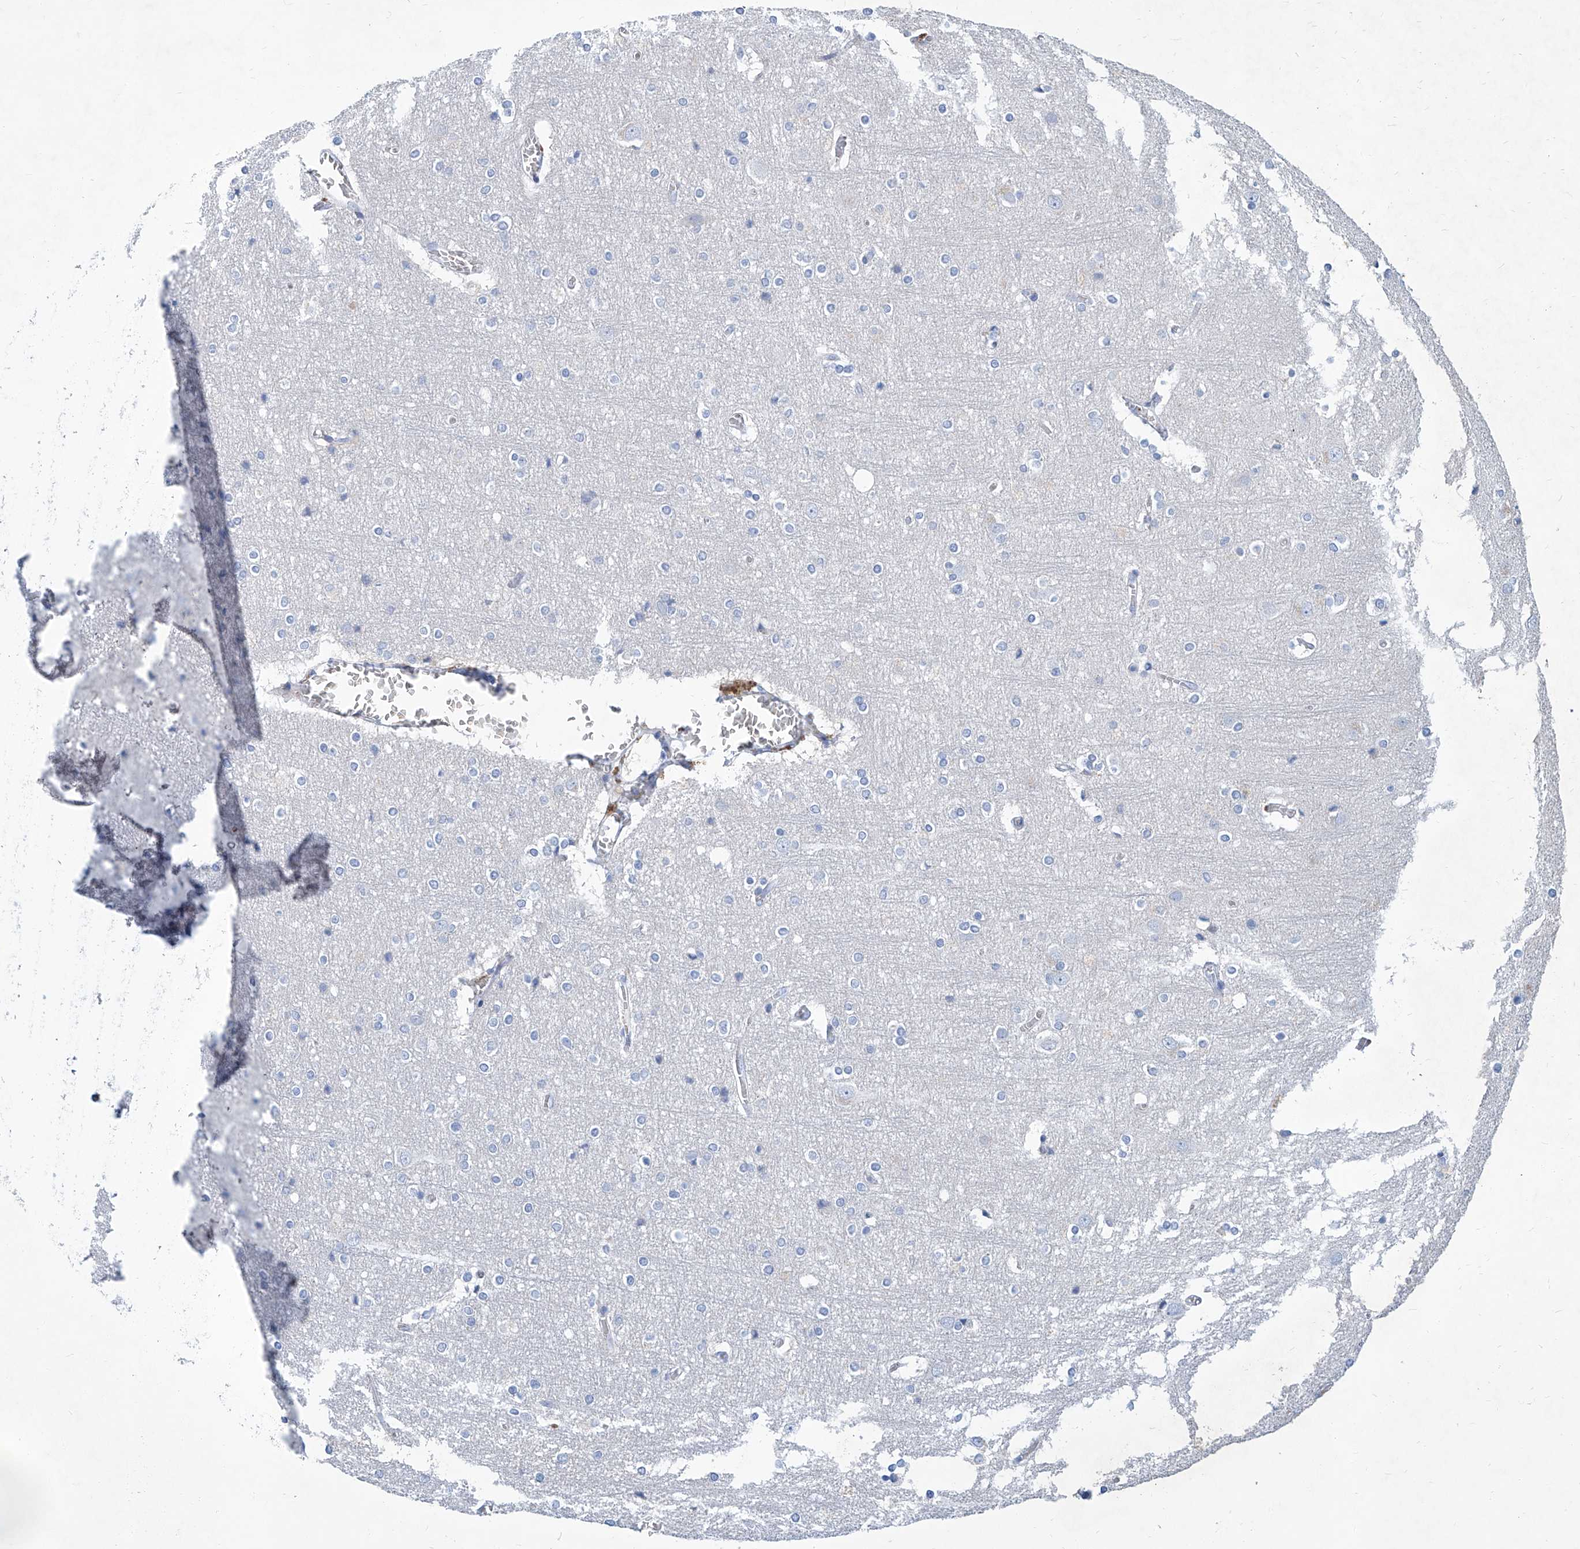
{"staining": {"intensity": "negative", "quantity": "none", "location": "none"}, "tissue": "cerebral cortex", "cell_type": "Endothelial cells", "image_type": "normal", "snomed": [{"axis": "morphology", "description": "Normal tissue, NOS"}, {"axis": "topography", "description": "Cerebral cortex"}], "caption": "Endothelial cells are negative for brown protein staining in benign cerebral cortex. (DAB immunohistochemistry visualized using brightfield microscopy, high magnification).", "gene": "FPR2", "patient": {"sex": "male", "age": 54}}